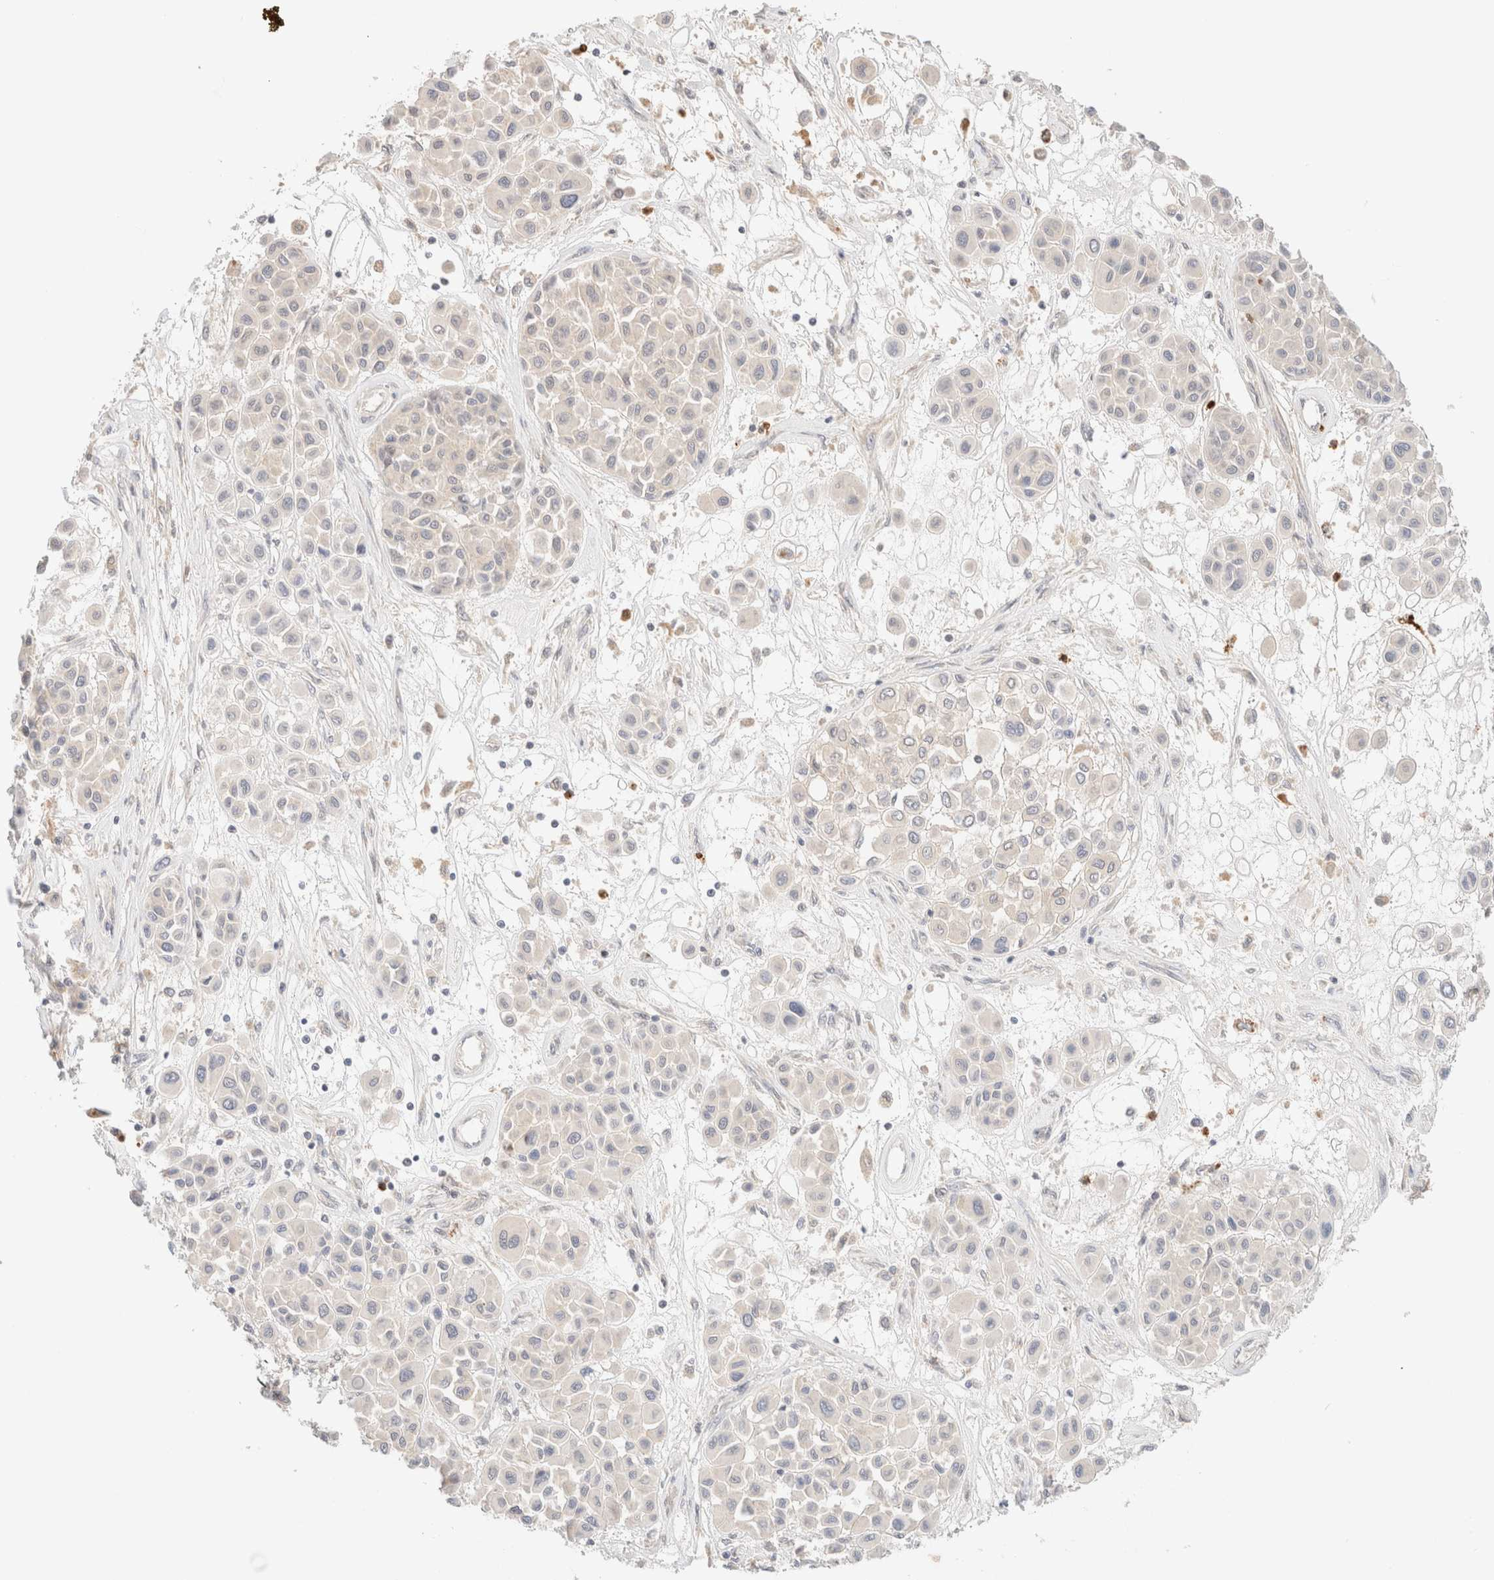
{"staining": {"intensity": "negative", "quantity": "none", "location": "none"}, "tissue": "melanoma", "cell_type": "Tumor cells", "image_type": "cancer", "snomed": [{"axis": "morphology", "description": "Malignant melanoma, Metastatic site"}, {"axis": "topography", "description": "Soft tissue"}], "caption": "Tumor cells show no significant staining in malignant melanoma (metastatic site).", "gene": "SGSM2", "patient": {"sex": "male", "age": 41}}